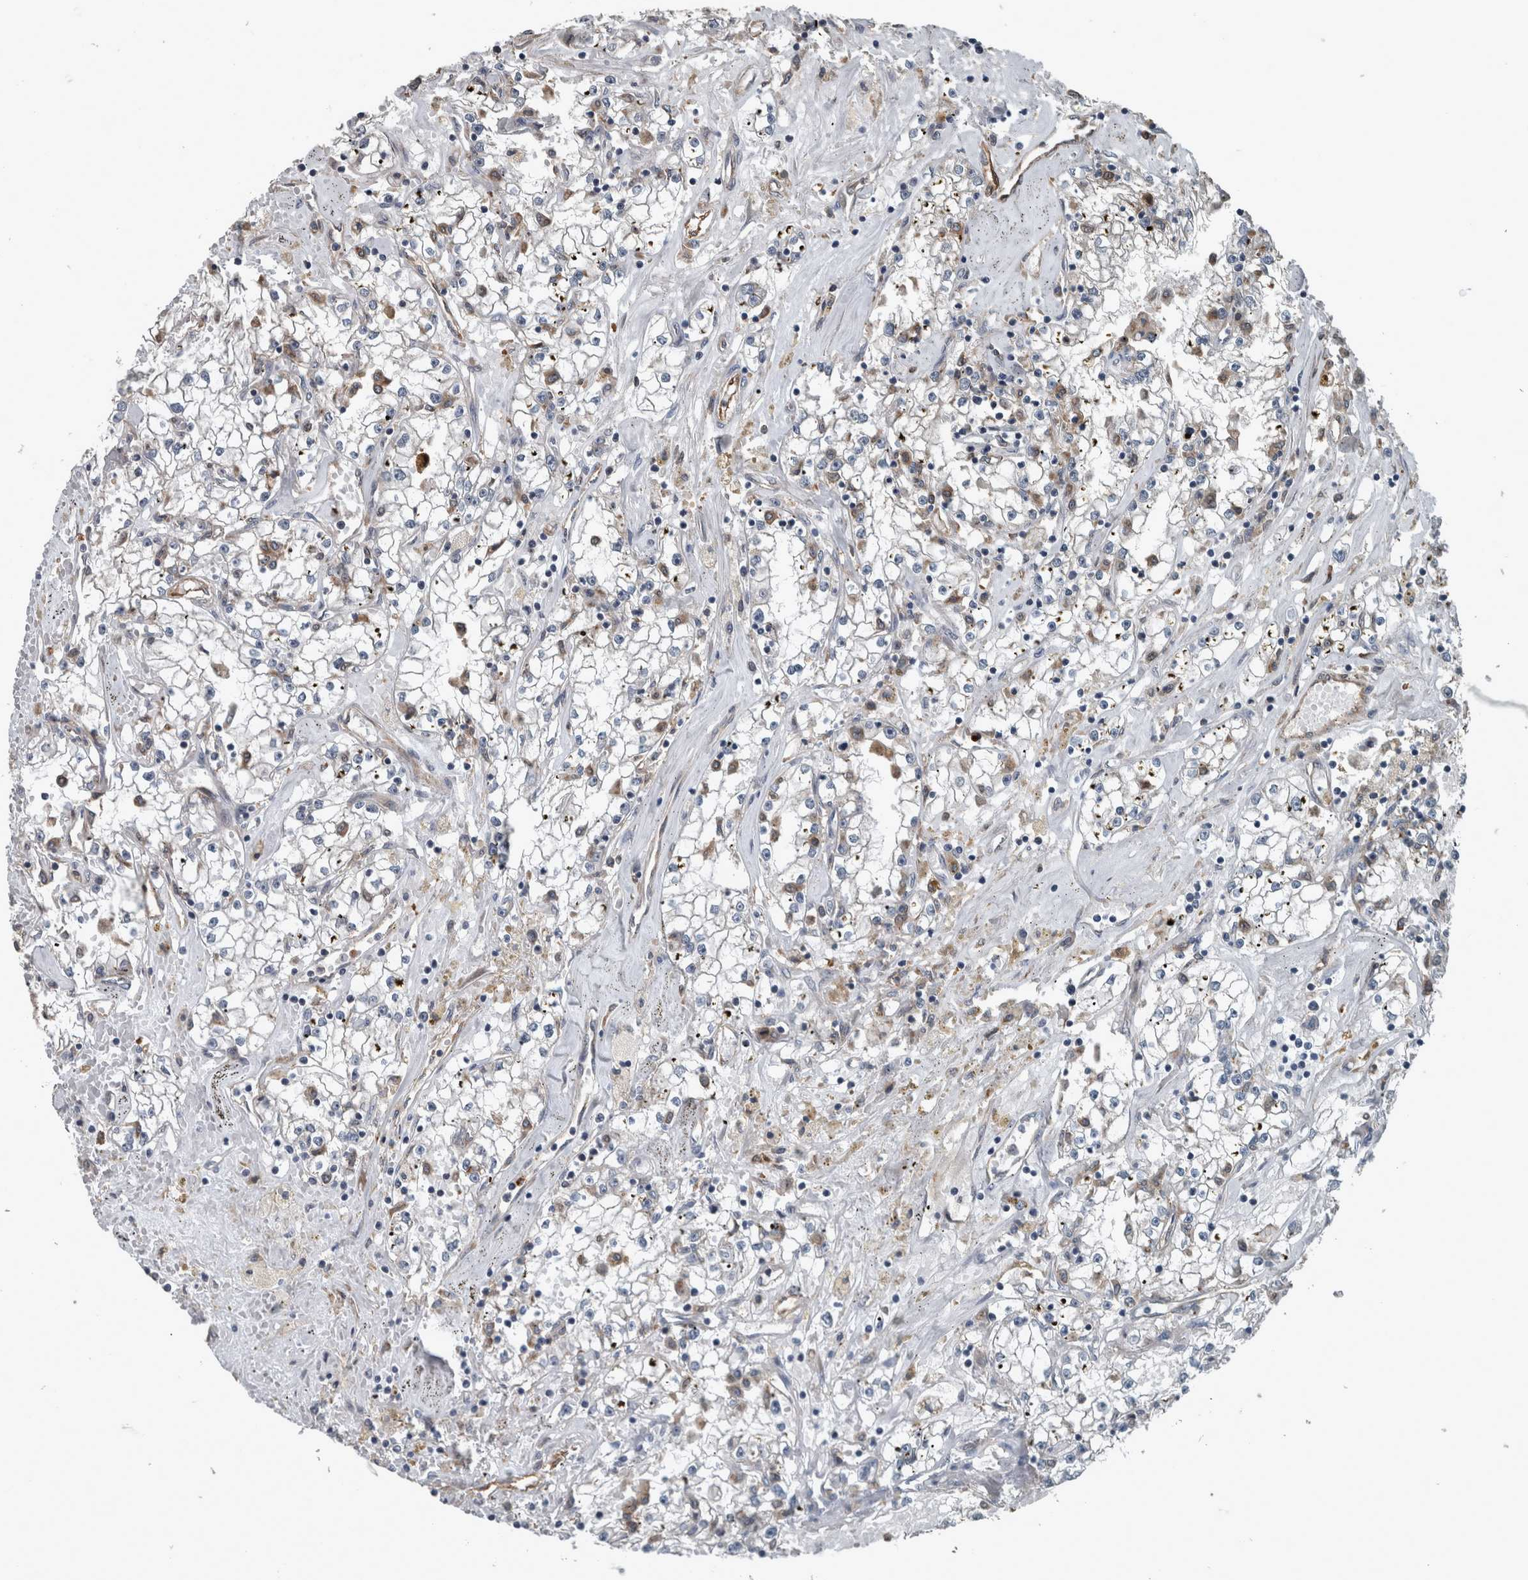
{"staining": {"intensity": "negative", "quantity": "none", "location": "none"}, "tissue": "renal cancer", "cell_type": "Tumor cells", "image_type": "cancer", "snomed": [{"axis": "morphology", "description": "Adenocarcinoma, NOS"}, {"axis": "topography", "description": "Kidney"}], "caption": "Immunohistochemistry of adenocarcinoma (renal) shows no staining in tumor cells.", "gene": "EXOC8", "patient": {"sex": "male", "age": 56}}